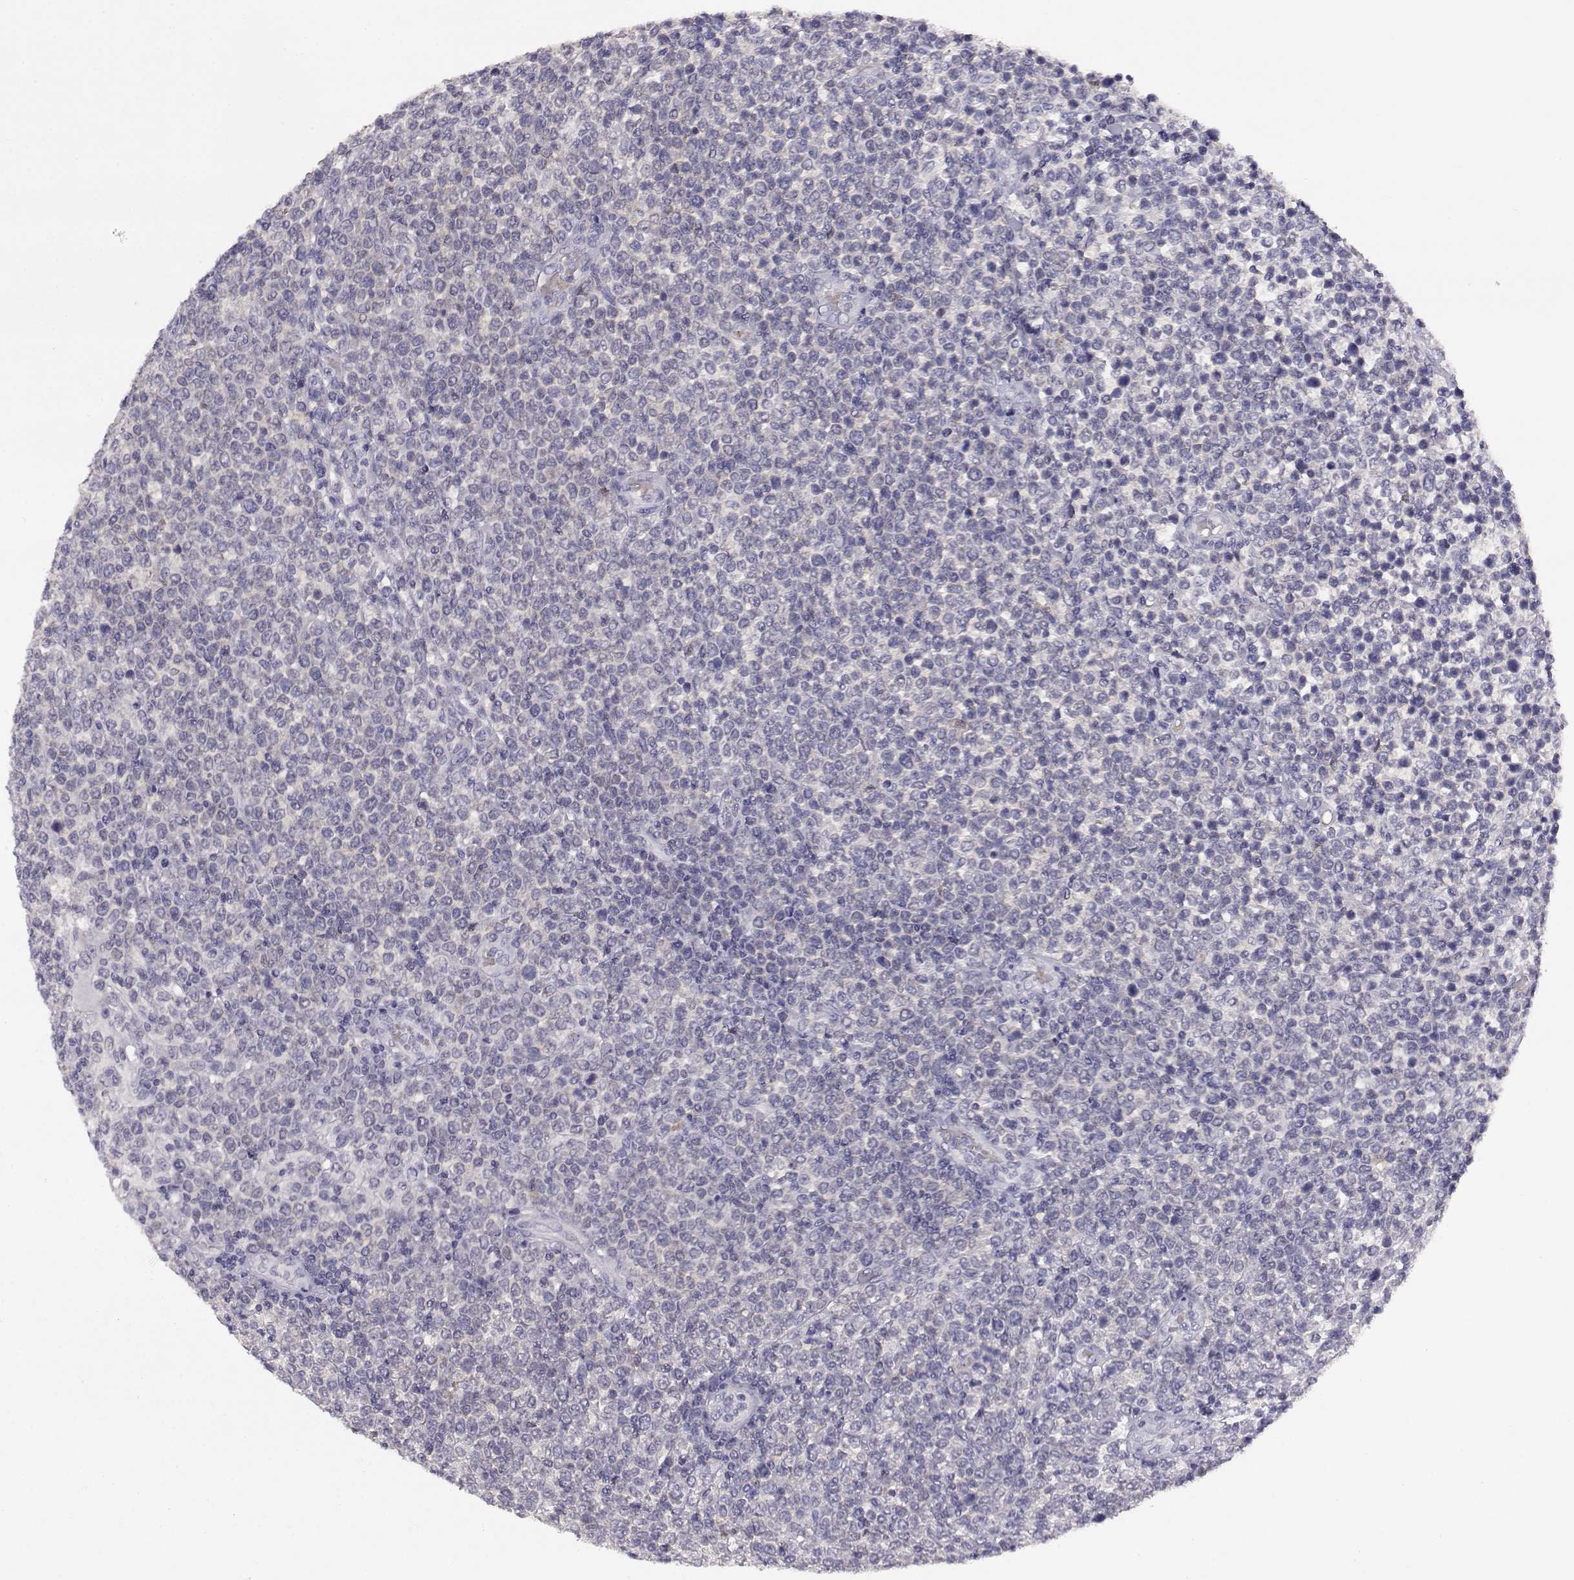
{"staining": {"intensity": "negative", "quantity": "none", "location": "none"}, "tissue": "lymphoma", "cell_type": "Tumor cells", "image_type": "cancer", "snomed": [{"axis": "morphology", "description": "Malignant lymphoma, non-Hodgkin's type, High grade"}, {"axis": "topography", "description": "Soft tissue"}], "caption": "Immunohistochemical staining of human high-grade malignant lymphoma, non-Hodgkin's type exhibits no significant expression in tumor cells.", "gene": "AKR1B1", "patient": {"sex": "female", "age": 56}}